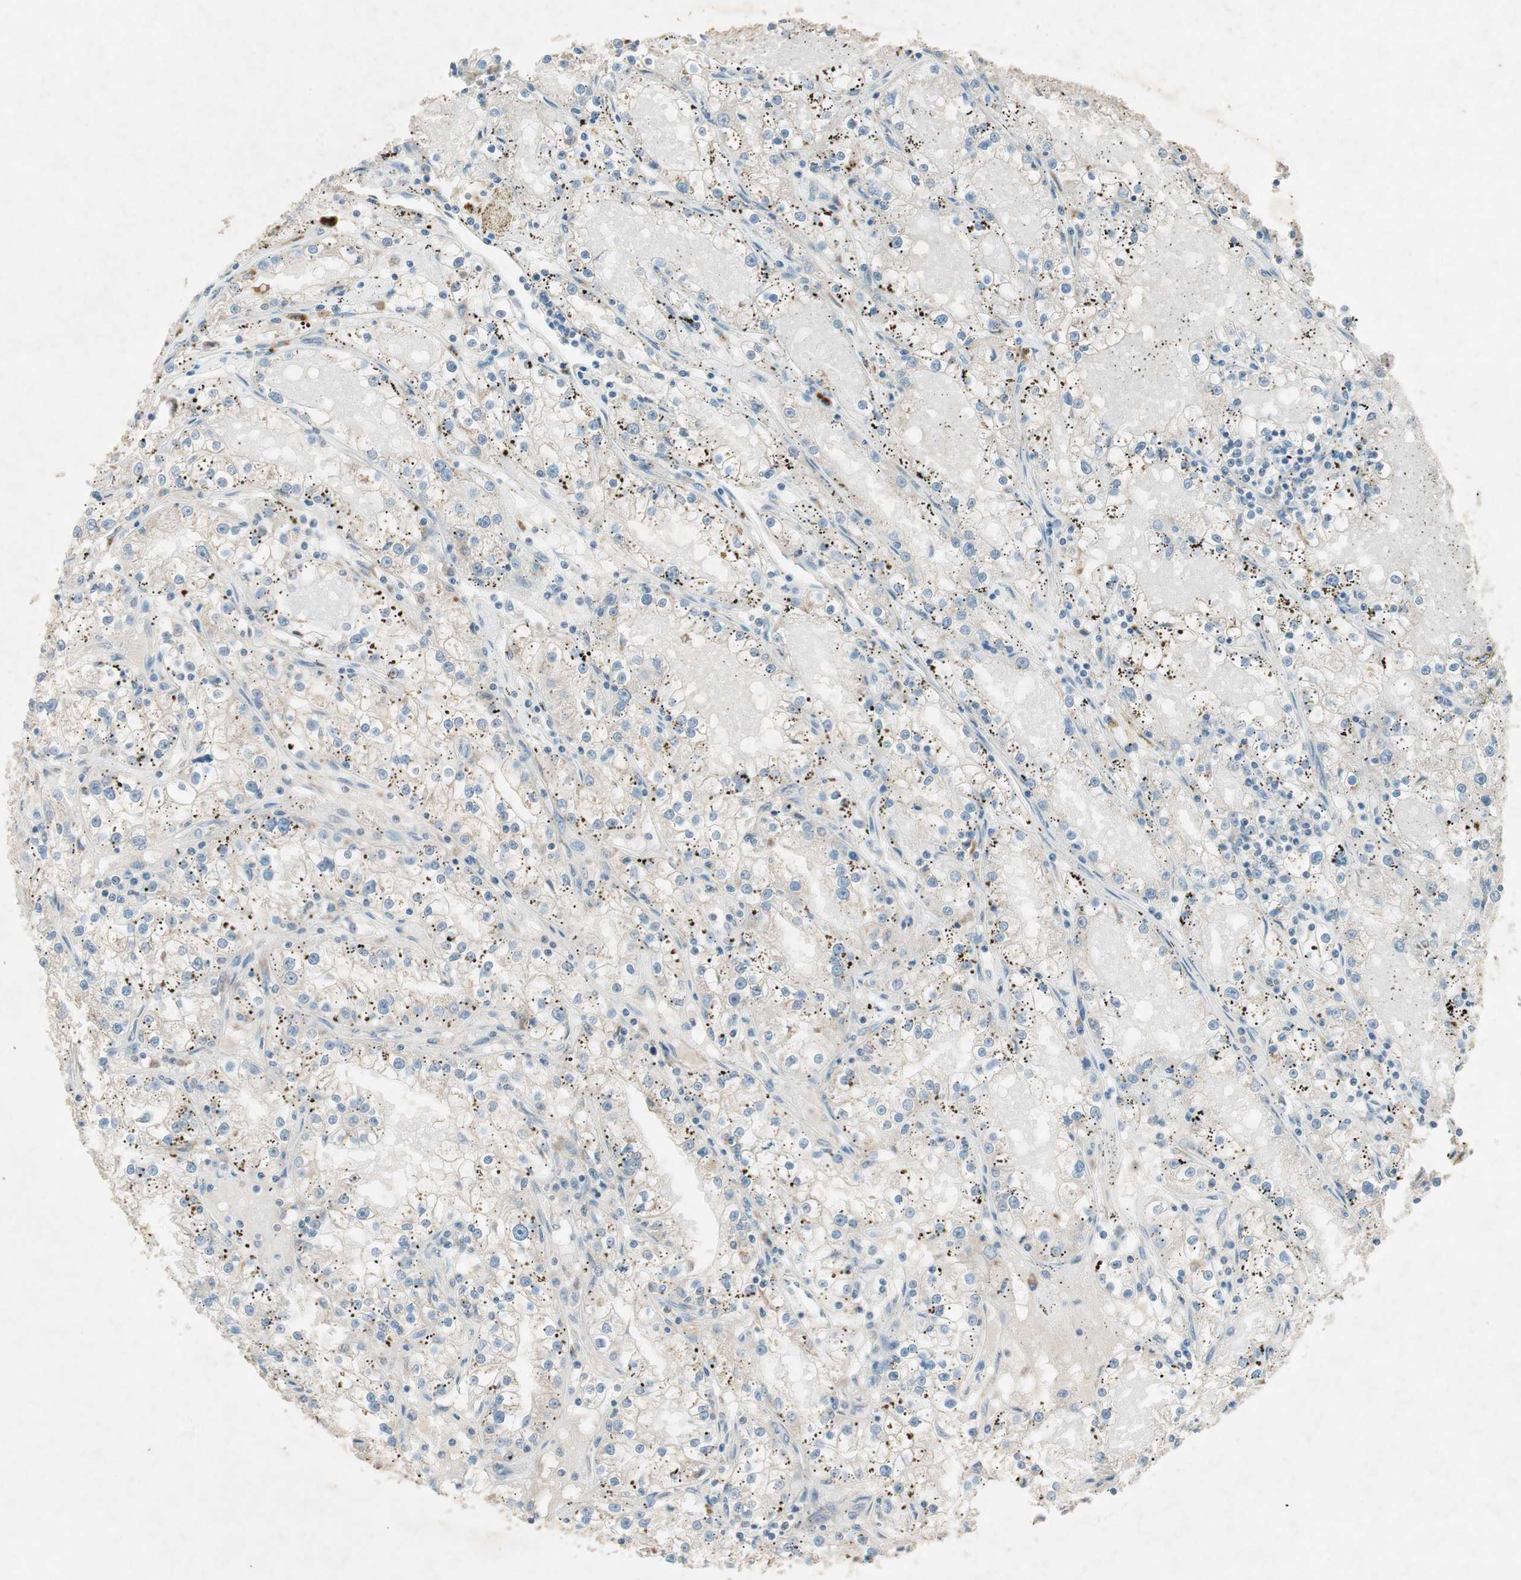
{"staining": {"intensity": "weak", "quantity": "25%-75%", "location": "cytoplasmic/membranous"}, "tissue": "renal cancer", "cell_type": "Tumor cells", "image_type": "cancer", "snomed": [{"axis": "morphology", "description": "Adenocarcinoma, NOS"}, {"axis": "topography", "description": "Kidney"}], "caption": "Protein analysis of renal adenocarcinoma tissue shows weak cytoplasmic/membranous expression in approximately 25%-75% of tumor cells.", "gene": "RPL23", "patient": {"sex": "male", "age": 56}}